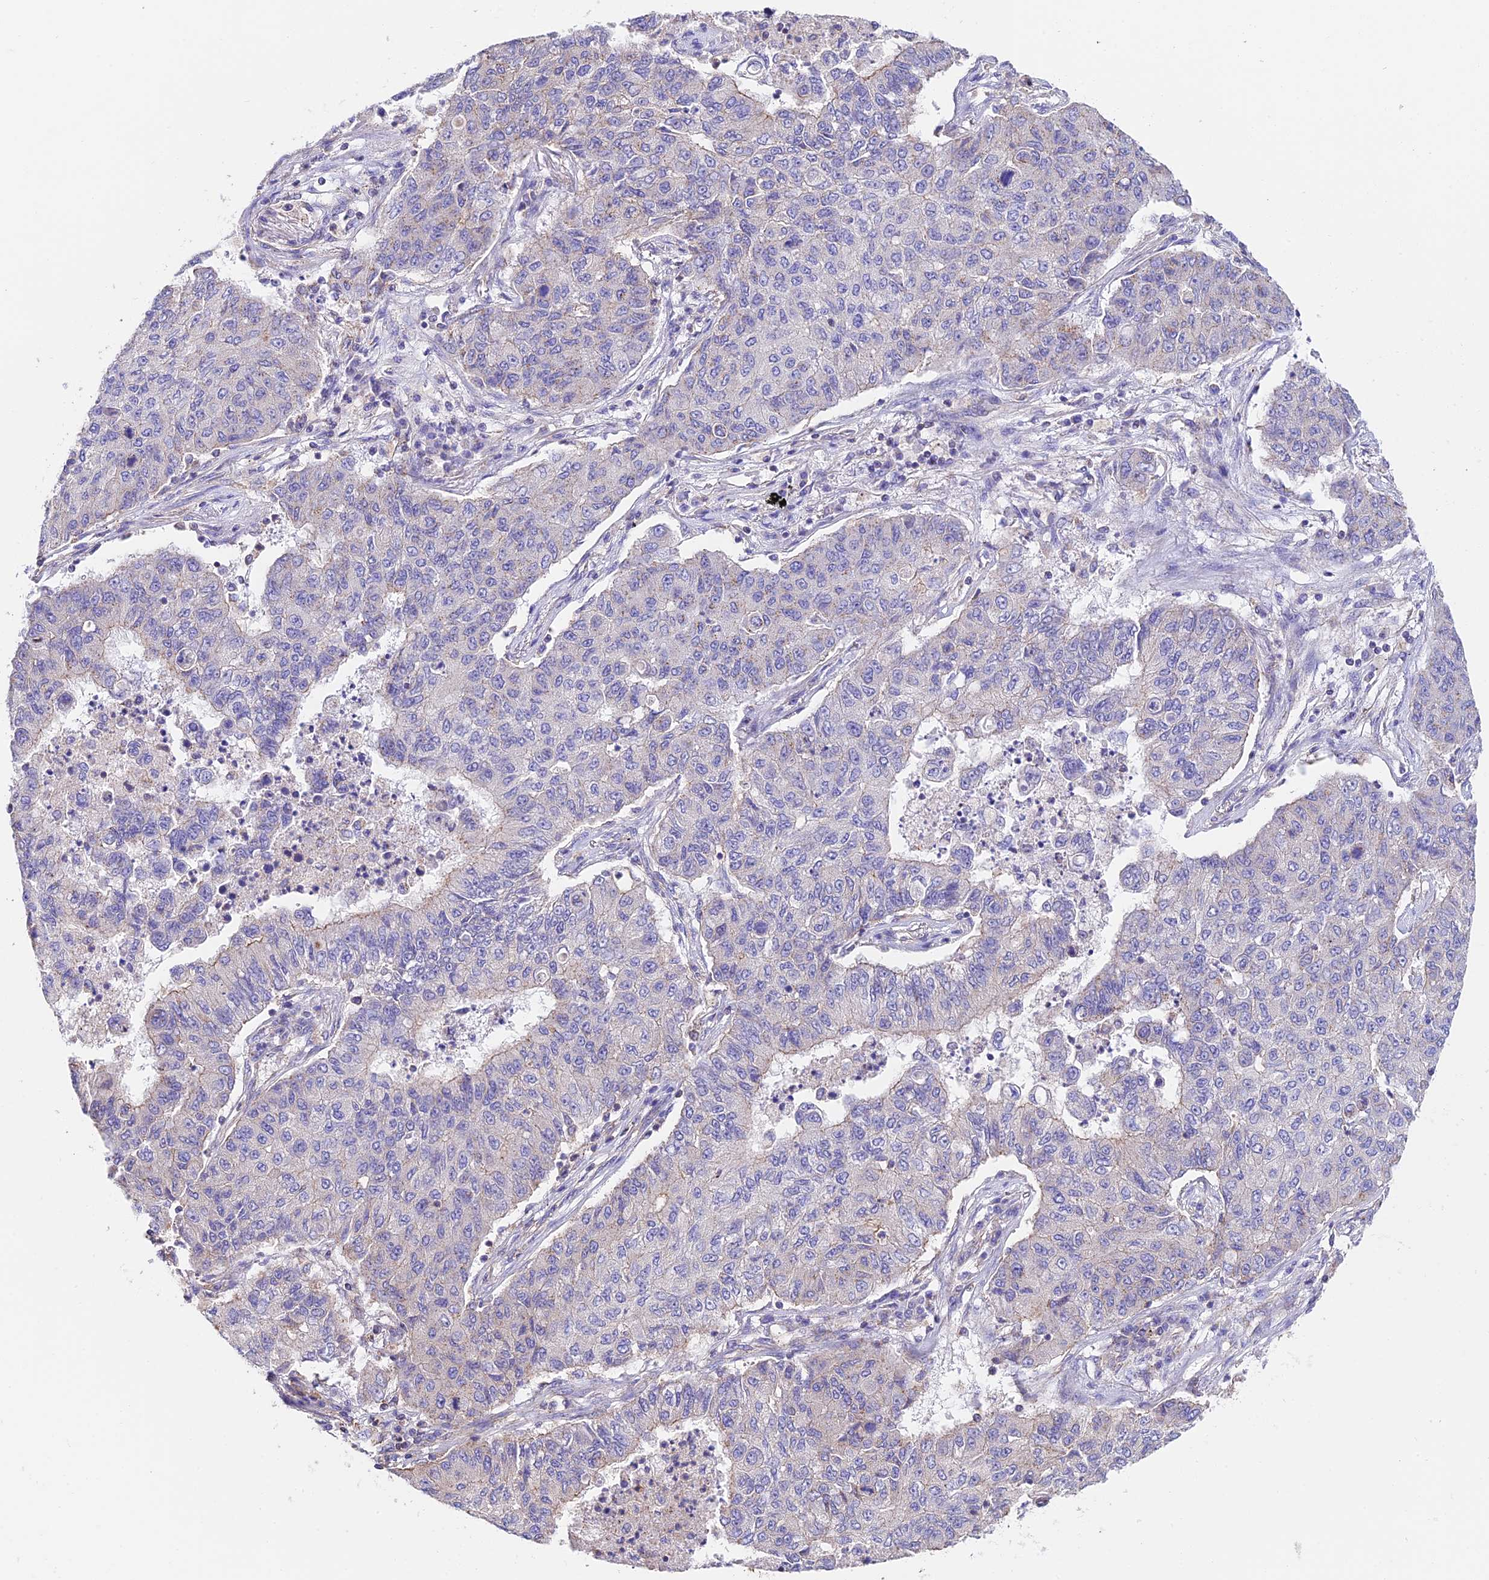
{"staining": {"intensity": "negative", "quantity": "none", "location": "none"}, "tissue": "lung cancer", "cell_type": "Tumor cells", "image_type": "cancer", "snomed": [{"axis": "morphology", "description": "Squamous cell carcinoma, NOS"}, {"axis": "topography", "description": "Lung"}], "caption": "Tumor cells are negative for brown protein staining in lung cancer (squamous cell carcinoma).", "gene": "QRFP", "patient": {"sex": "male", "age": 74}}